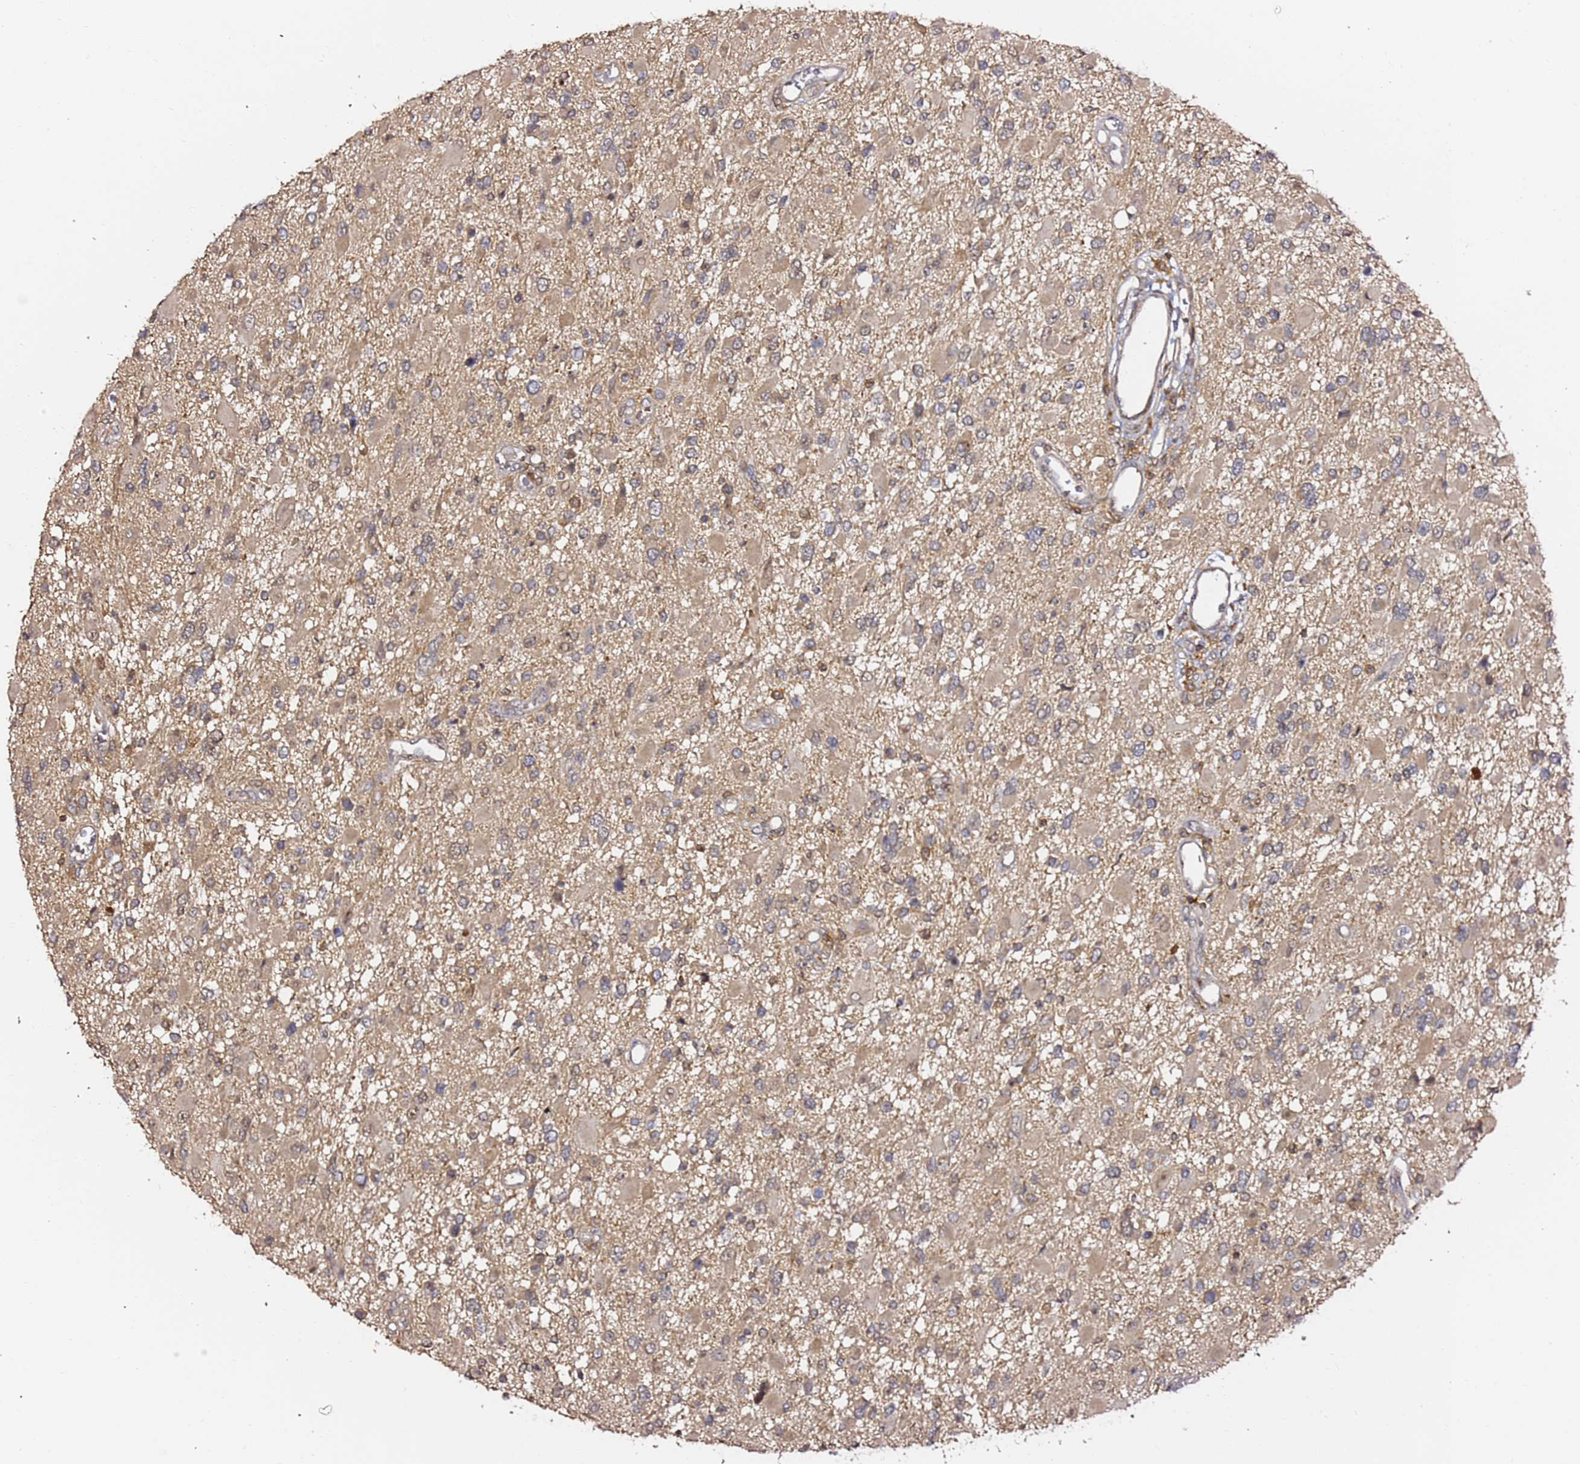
{"staining": {"intensity": "weak", "quantity": "25%-75%", "location": "cytoplasmic/membranous"}, "tissue": "glioma", "cell_type": "Tumor cells", "image_type": "cancer", "snomed": [{"axis": "morphology", "description": "Glioma, malignant, High grade"}, {"axis": "topography", "description": "Brain"}], "caption": "Immunohistochemical staining of glioma displays low levels of weak cytoplasmic/membranous protein expression in approximately 25%-75% of tumor cells. The staining is performed using DAB brown chromogen to label protein expression. The nuclei are counter-stained blue using hematoxylin.", "gene": "OR5V1", "patient": {"sex": "male", "age": 53}}